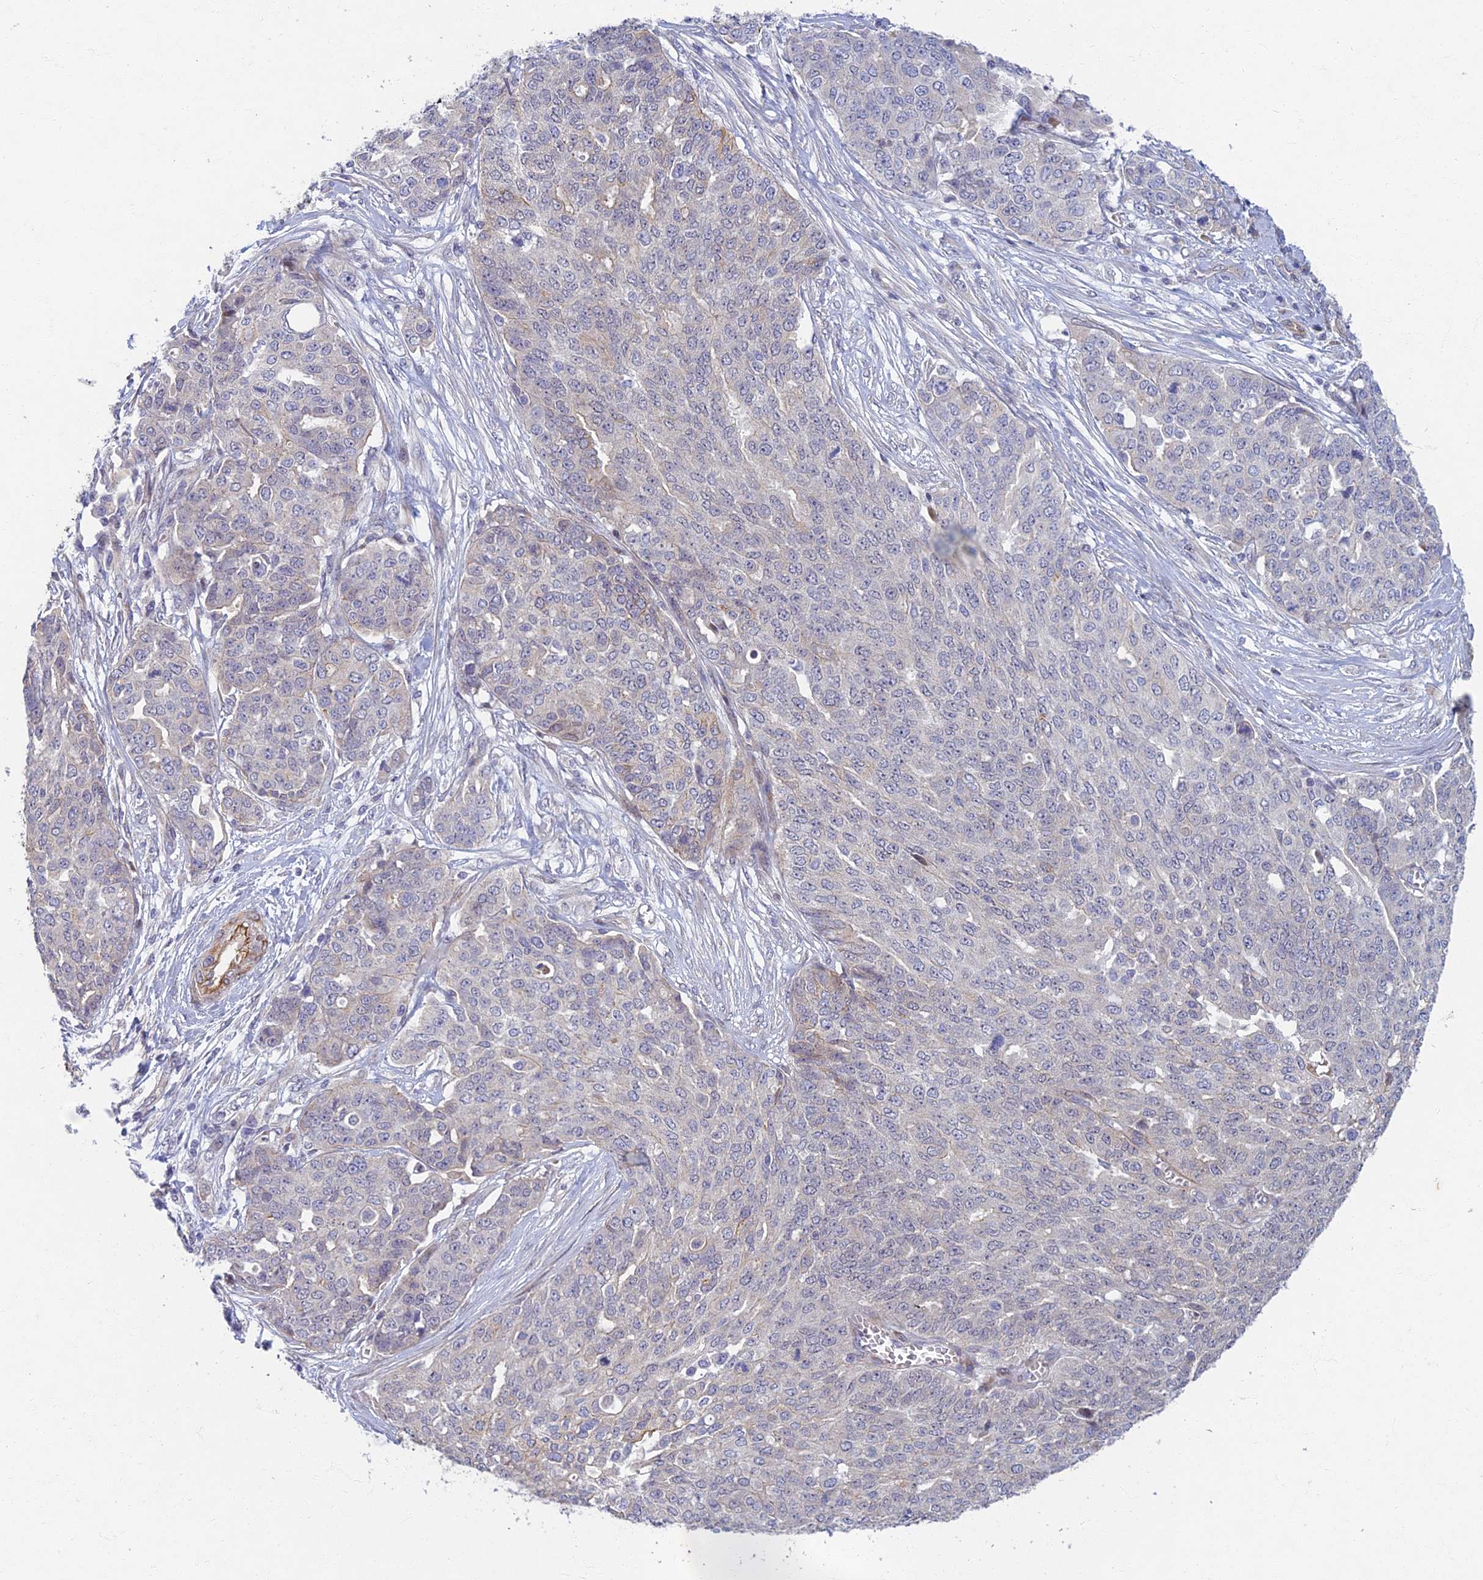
{"staining": {"intensity": "negative", "quantity": "none", "location": "none"}, "tissue": "ovarian cancer", "cell_type": "Tumor cells", "image_type": "cancer", "snomed": [{"axis": "morphology", "description": "Cystadenocarcinoma, serous, NOS"}, {"axis": "topography", "description": "Soft tissue"}, {"axis": "topography", "description": "Ovary"}], "caption": "Tumor cells show no significant staining in ovarian cancer.", "gene": "RHBDL2", "patient": {"sex": "female", "age": 57}}